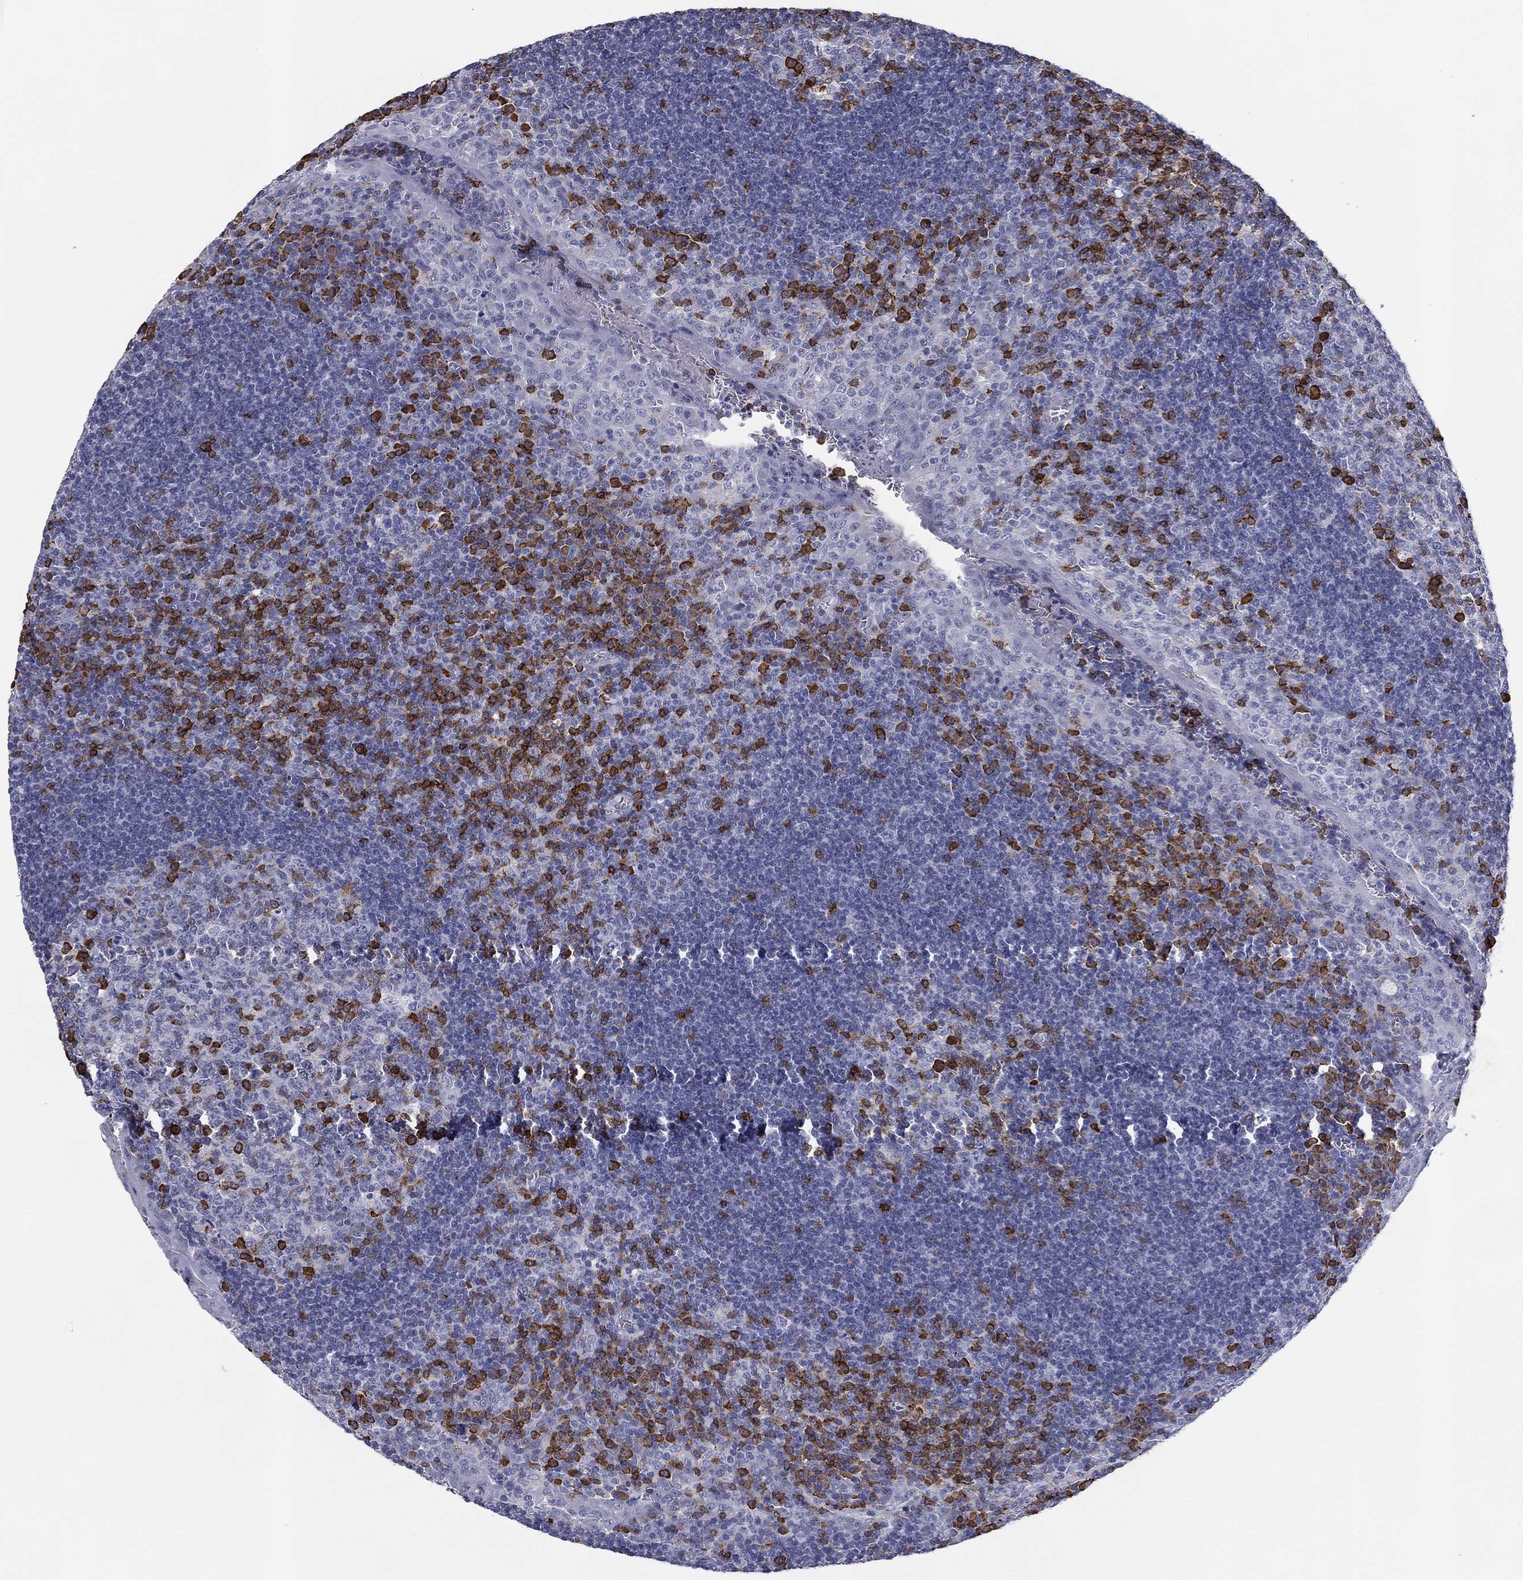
{"staining": {"intensity": "strong", "quantity": "<25%", "location": "cytoplasmic/membranous"}, "tissue": "tonsil", "cell_type": "Germinal center cells", "image_type": "normal", "snomed": [{"axis": "morphology", "description": "Normal tissue, NOS"}, {"axis": "topography", "description": "Tonsil"}], "caption": "Immunohistochemical staining of normal human tonsil exhibits <25% levels of strong cytoplasmic/membranous protein positivity in approximately <25% of germinal center cells. Using DAB (3,3'-diaminobenzidine) (brown) and hematoxylin (blue) stains, captured at high magnification using brightfield microscopy.", "gene": "TRAT1", "patient": {"sex": "female", "age": 13}}